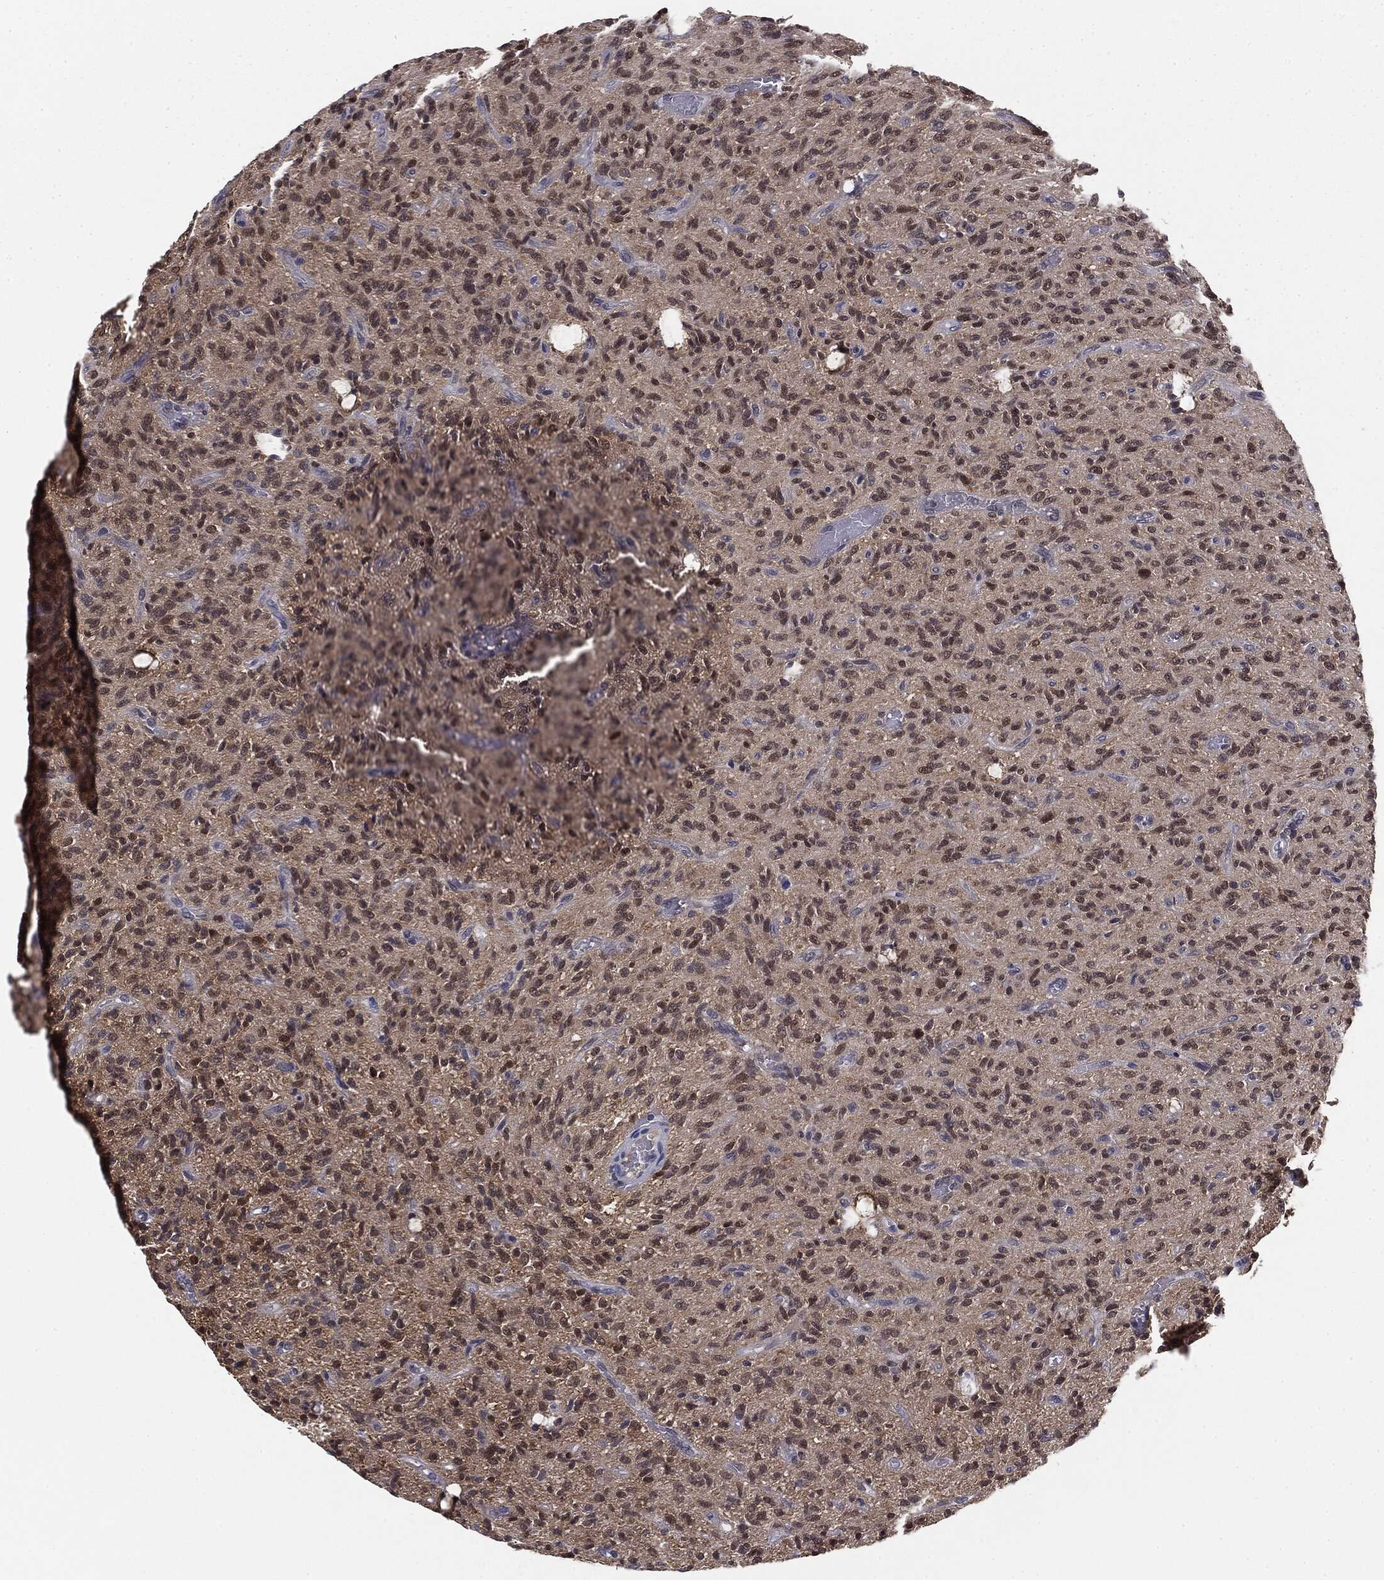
{"staining": {"intensity": "moderate", "quantity": "25%-75%", "location": "nuclear"}, "tissue": "glioma", "cell_type": "Tumor cells", "image_type": "cancer", "snomed": [{"axis": "morphology", "description": "Glioma, malignant, High grade"}, {"axis": "topography", "description": "Brain"}], "caption": "A micrograph of human high-grade glioma (malignant) stained for a protein shows moderate nuclear brown staining in tumor cells.", "gene": "KRT7", "patient": {"sex": "male", "age": 64}}